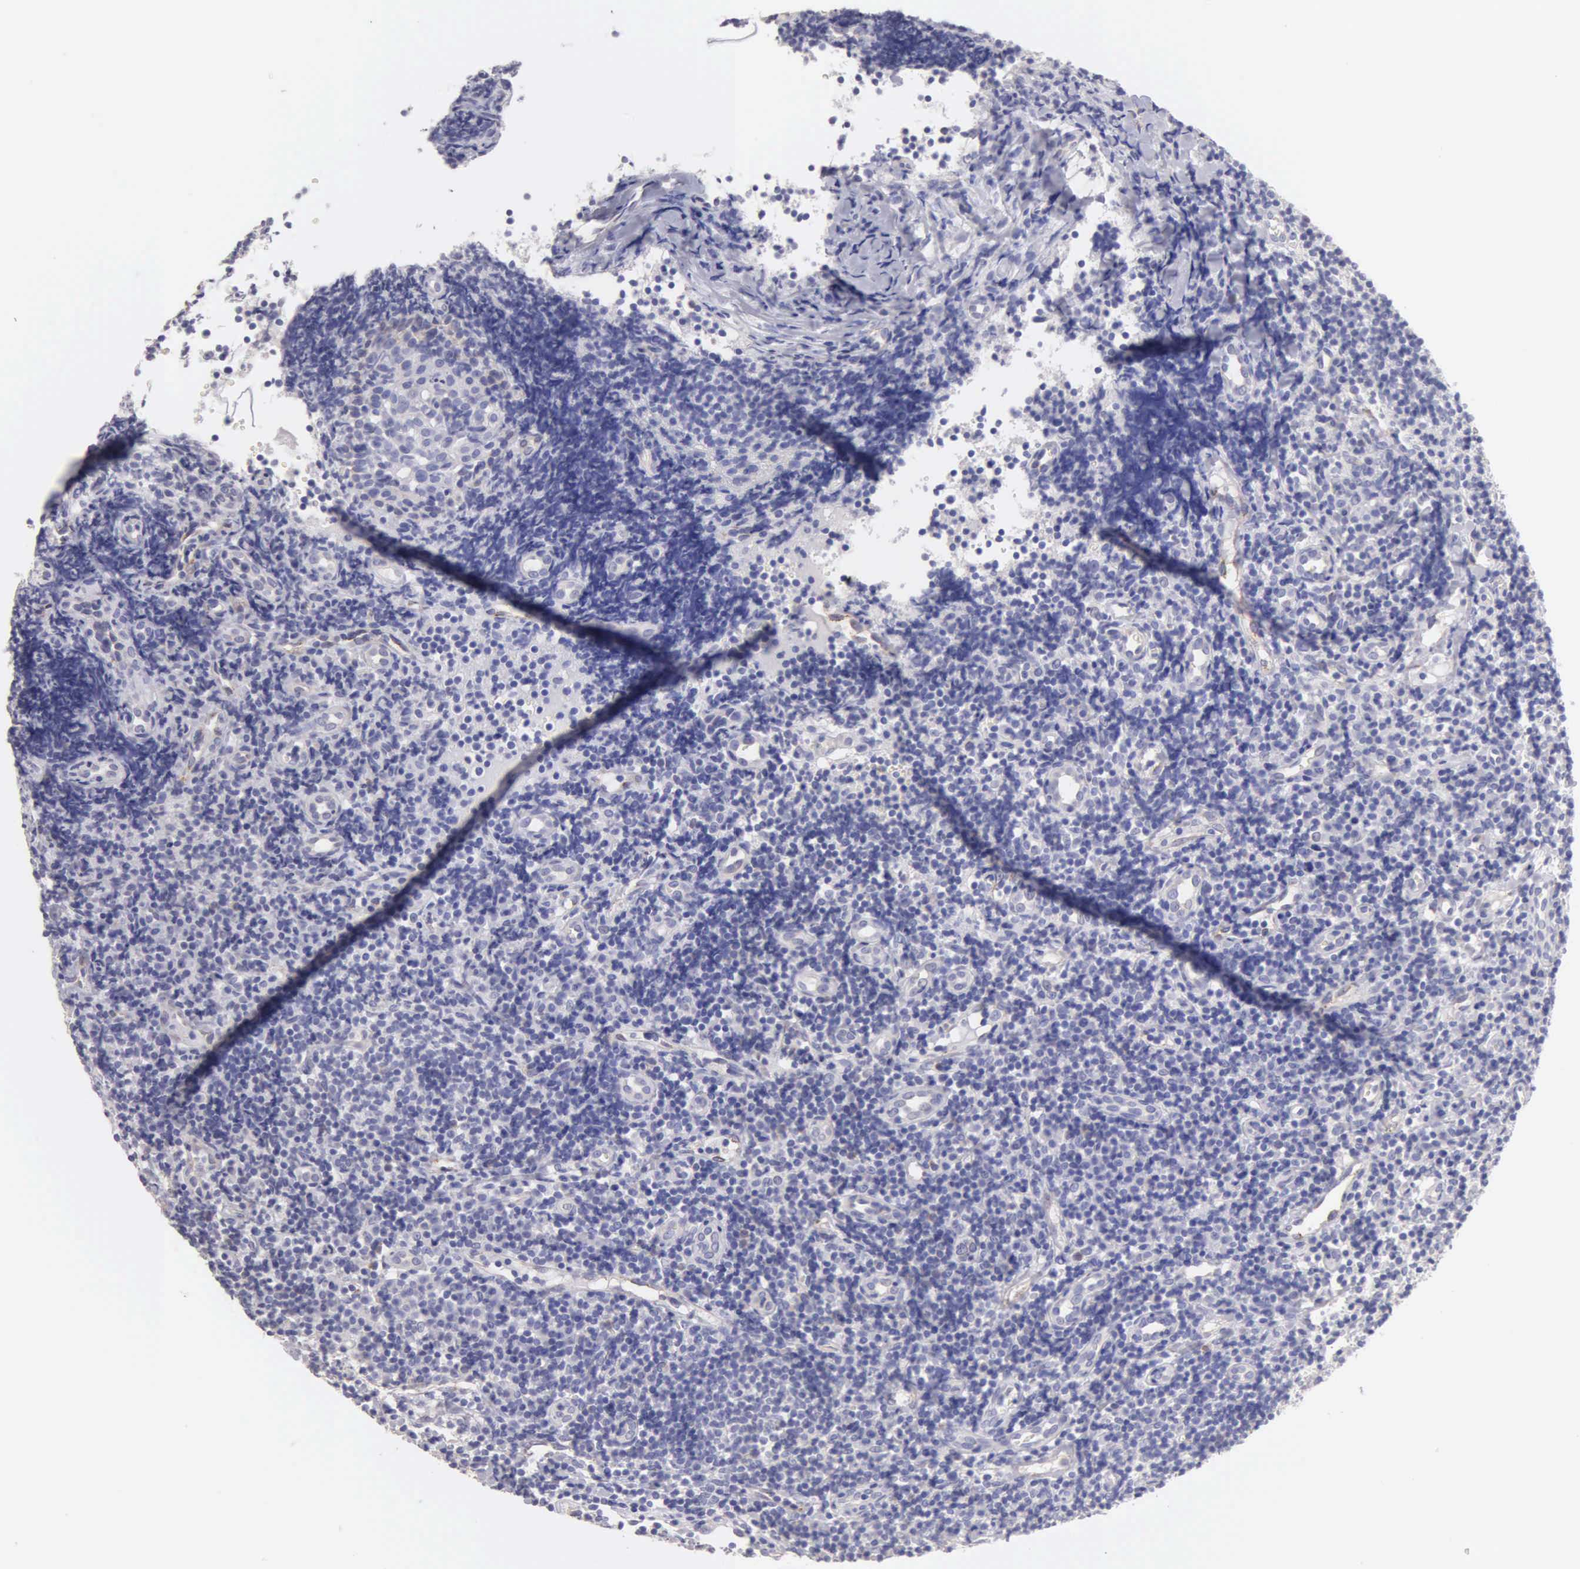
{"staining": {"intensity": "negative", "quantity": "none", "location": "none"}, "tissue": "tonsil", "cell_type": "Germinal center cells", "image_type": "normal", "snomed": [{"axis": "morphology", "description": "Normal tissue, NOS"}, {"axis": "topography", "description": "Tonsil"}], "caption": "Histopathology image shows no protein expression in germinal center cells of normal tonsil.", "gene": "APP", "patient": {"sex": "female", "age": 58}}